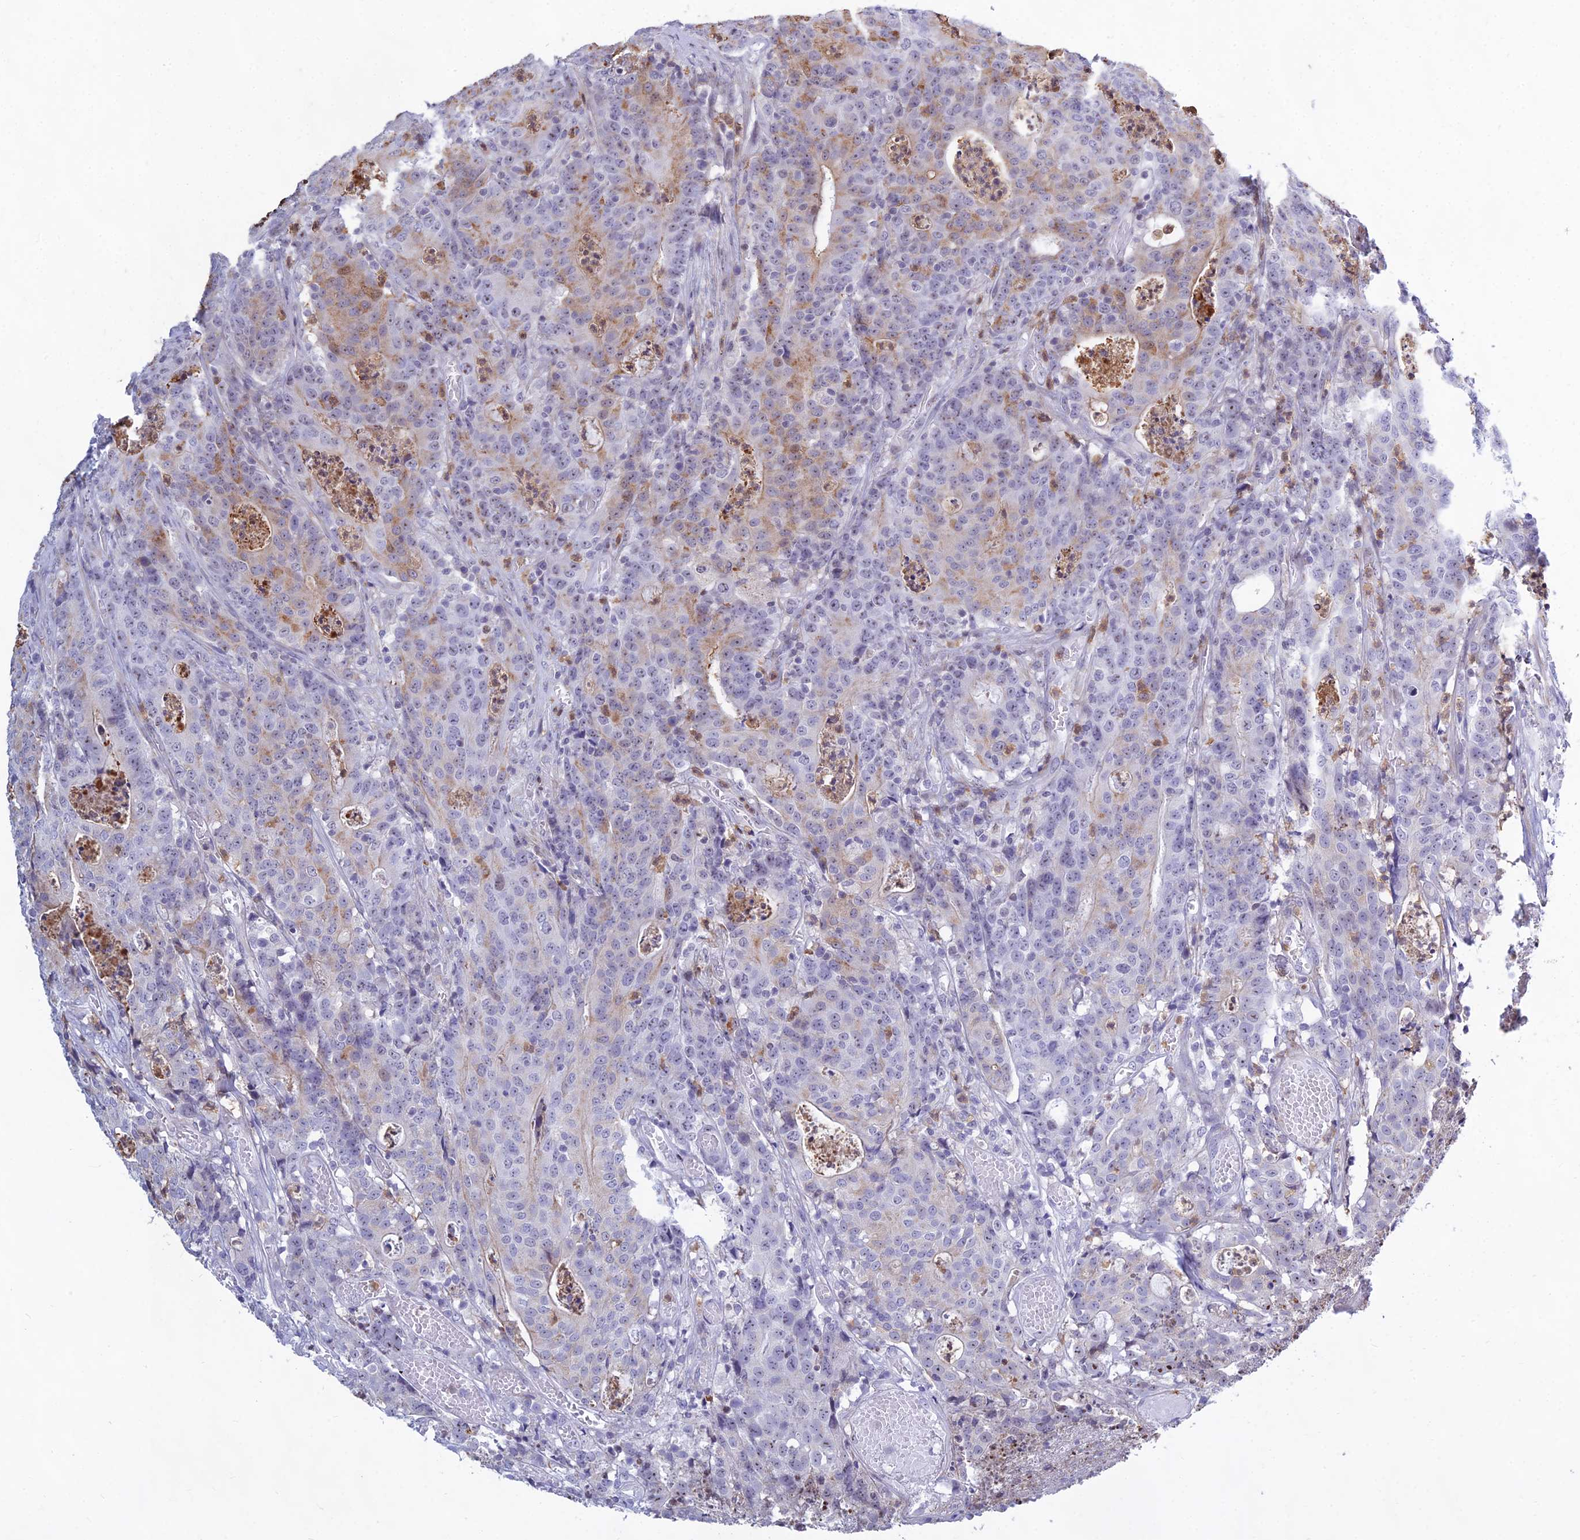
{"staining": {"intensity": "weak", "quantity": "<25%", "location": "cytoplasmic/membranous"}, "tissue": "colorectal cancer", "cell_type": "Tumor cells", "image_type": "cancer", "snomed": [{"axis": "morphology", "description": "Adenocarcinoma, NOS"}, {"axis": "topography", "description": "Colon"}], "caption": "A high-resolution photomicrograph shows immunohistochemistry staining of colorectal cancer (adenocarcinoma), which demonstrates no significant staining in tumor cells.", "gene": "KRR1", "patient": {"sex": "male", "age": 83}}